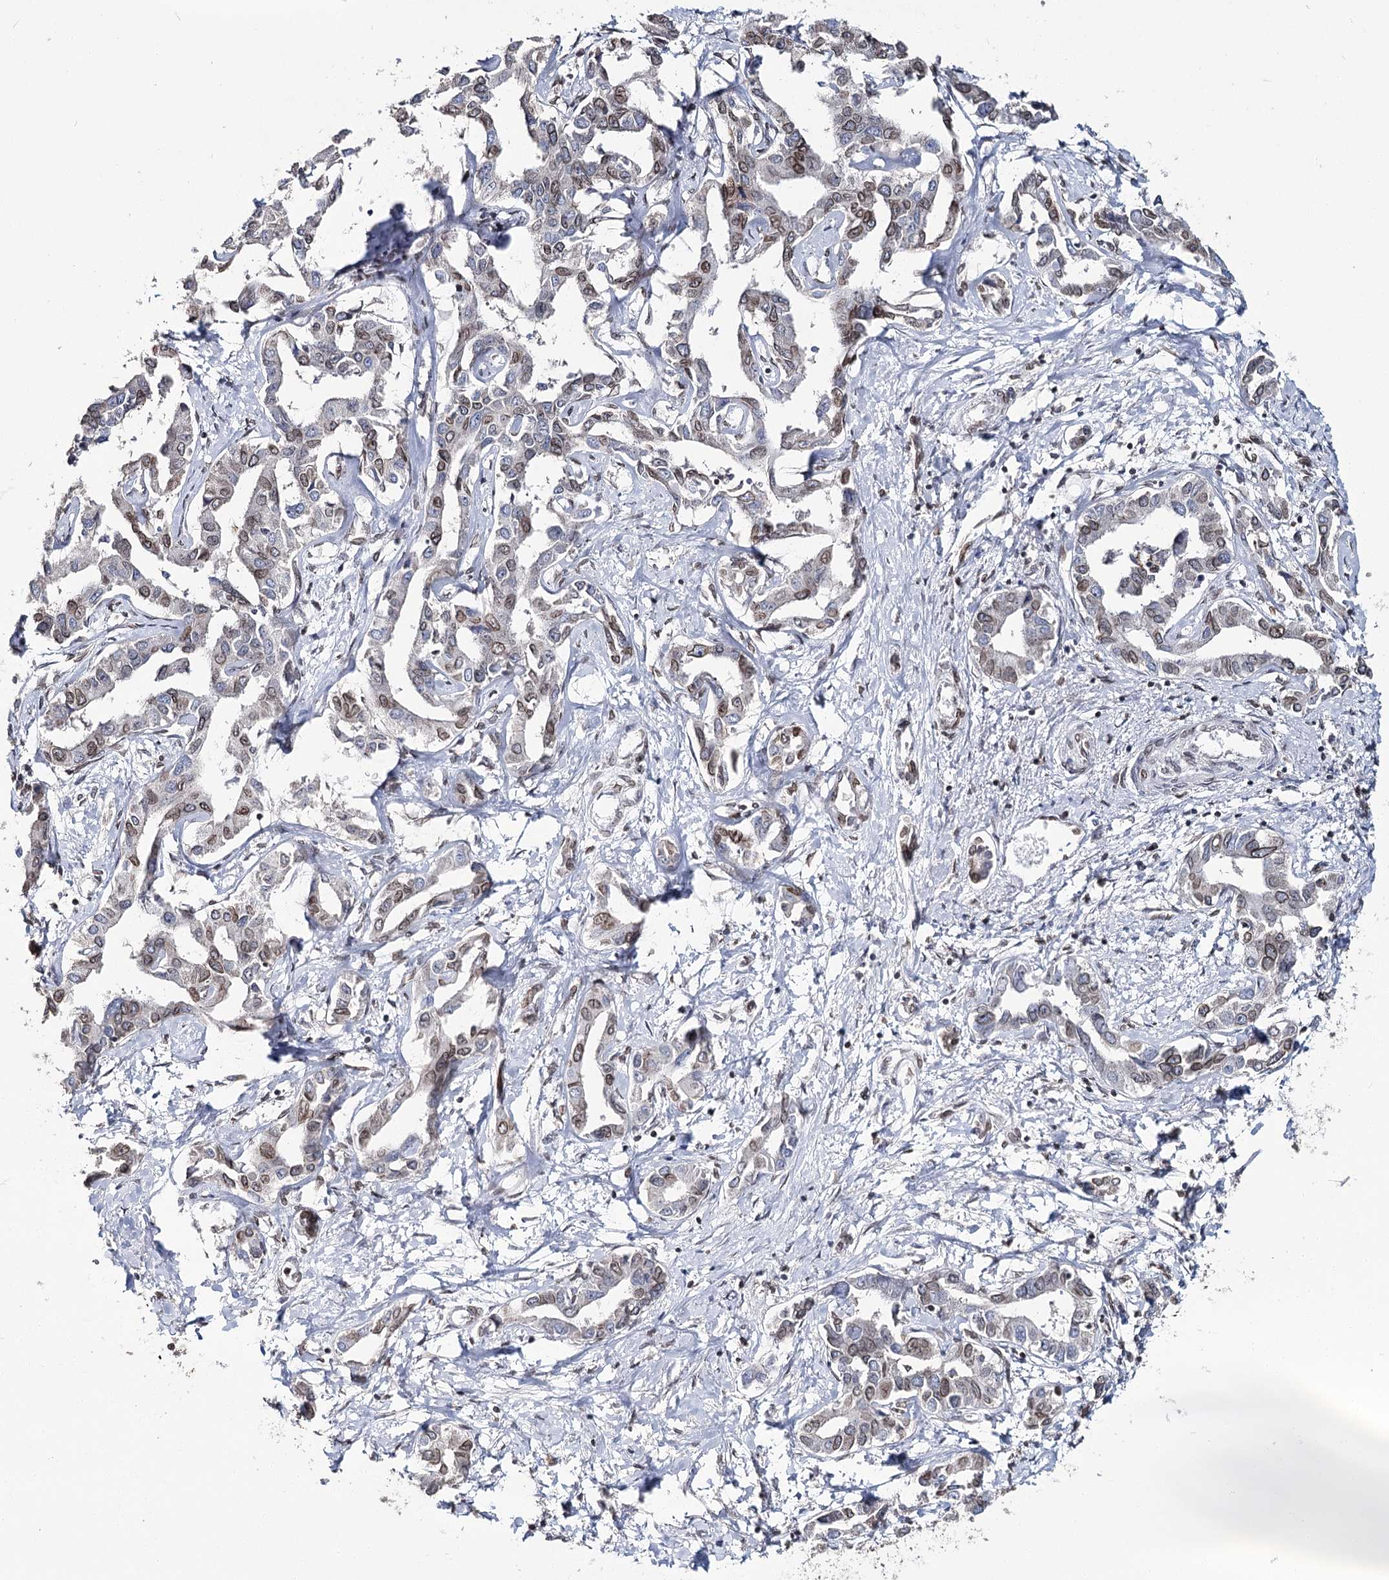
{"staining": {"intensity": "moderate", "quantity": "<25%", "location": "cytoplasmic/membranous,nuclear"}, "tissue": "liver cancer", "cell_type": "Tumor cells", "image_type": "cancer", "snomed": [{"axis": "morphology", "description": "Cholangiocarcinoma"}, {"axis": "topography", "description": "Liver"}], "caption": "Protein expression analysis of liver cholangiocarcinoma exhibits moderate cytoplasmic/membranous and nuclear positivity in about <25% of tumor cells.", "gene": "KIAA0930", "patient": {"sex": "male", "age": 59}}